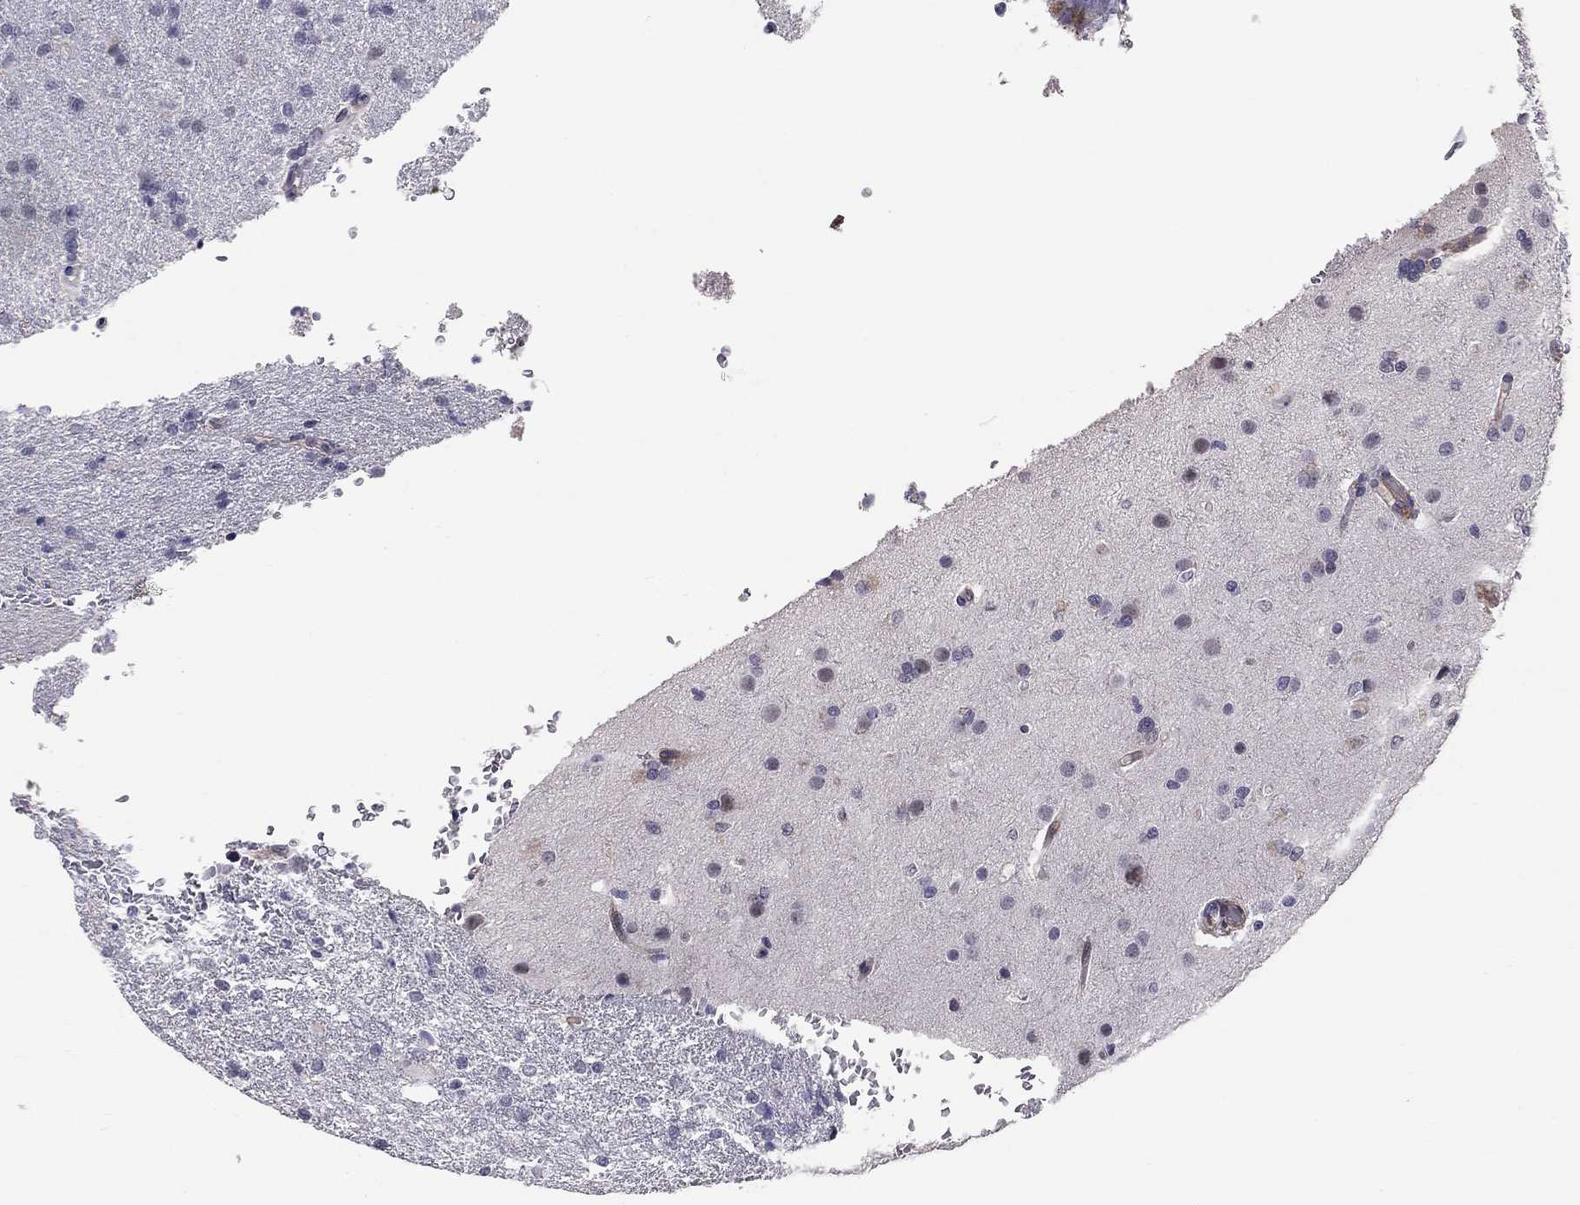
{"staining": {"intensity": "negative", "quantity": "none", "location": "none"}, "tissue": "glioma", "cell_type": "Tumor cells", "image_type": "cancer", "snomed": [{"axis": "morphology", "description": "Glioma, malignant, High grade"}, {"axis": "topography", "description": "Brain"}], "caption": "An image of glioma stained for a protein reveals no brown staining in tumor cells.", "gene": "GJB4", "patient": {"sex": "male", "age": 68}}